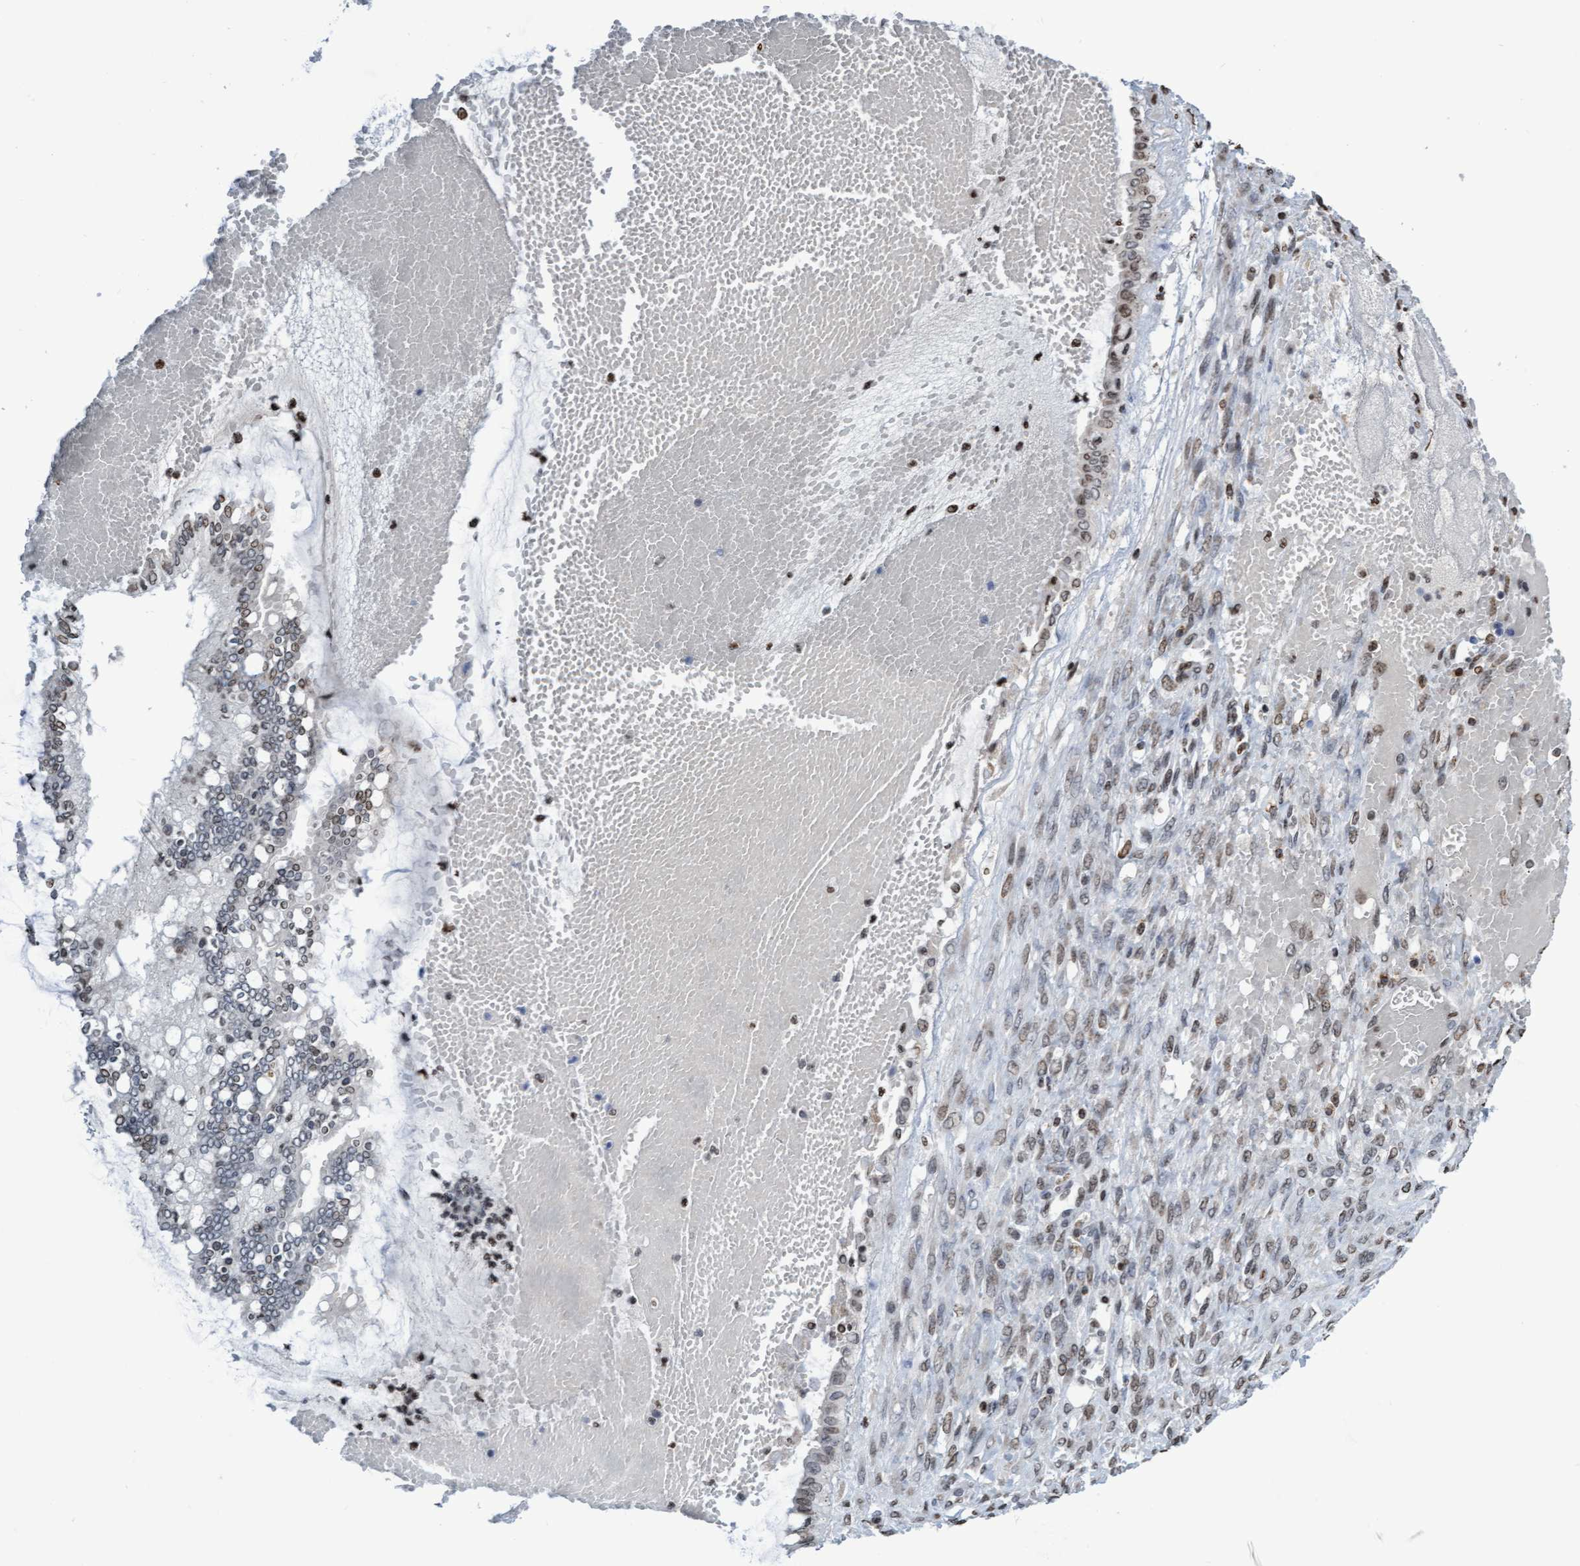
{"staining": {"intensity": "weak", "quantity": "25%-75%", "location": "nuclear"}, "tissue": "ovarian cancer", "cell_type": "Tumor cells", "image_type": "cancer", "snomed": [{"axis": "morphology", "description": "Cystadenocarcinoma, mucinous, NOS"}, {"axis": "topography", "description": "Ovary"}], "caption": "Weak nuclear positivity for a protein is appreciated in about 25%-75% of tumor cells of ovarian cancer (mucinous cystadenocarcinoma) using IHC.", "gene": "CBX2", "patient": {"sex": "female", "age": 73}}